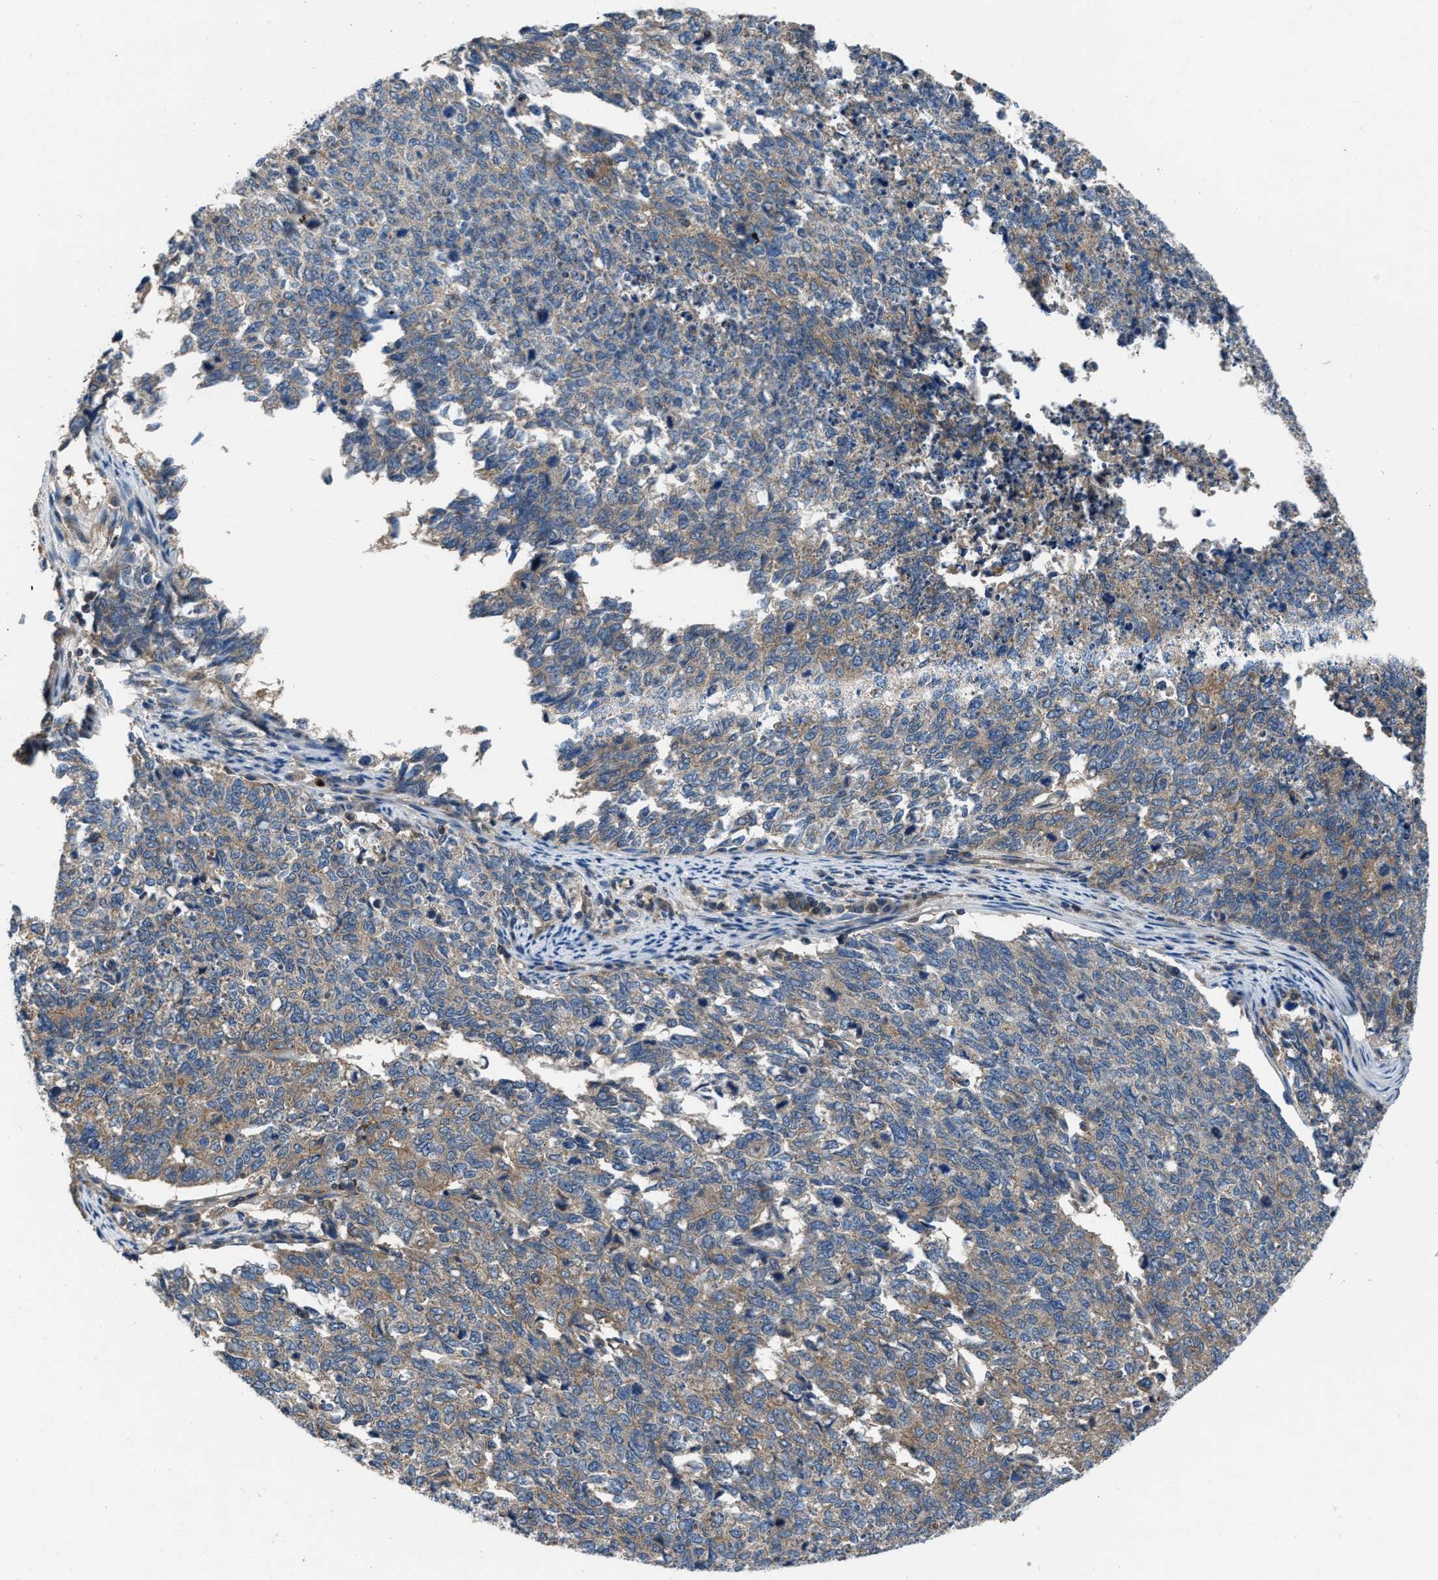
{"staining": {"intensity": "weak", "quantity": ">75%", "location": "cytoplasmic/membranous"}, "tissue": "cervical cancer", "cell_type": "Tumor cells", "image_type": "cancer", "snomed": [{"axis": "morphology", "description": "Squamous cell carcinoma, NOS"}, {"axis": "topography", "description": "Cervix"}], "caption": "Immunohistochemical staining of cervical squamous cell carcinoma demonstrates low levels of weak cytoplasmic/membranous protein expression in approximately >75% of tumor cells.", "gene": "USP25", "patient": {"sex": "female", "age": 63}}